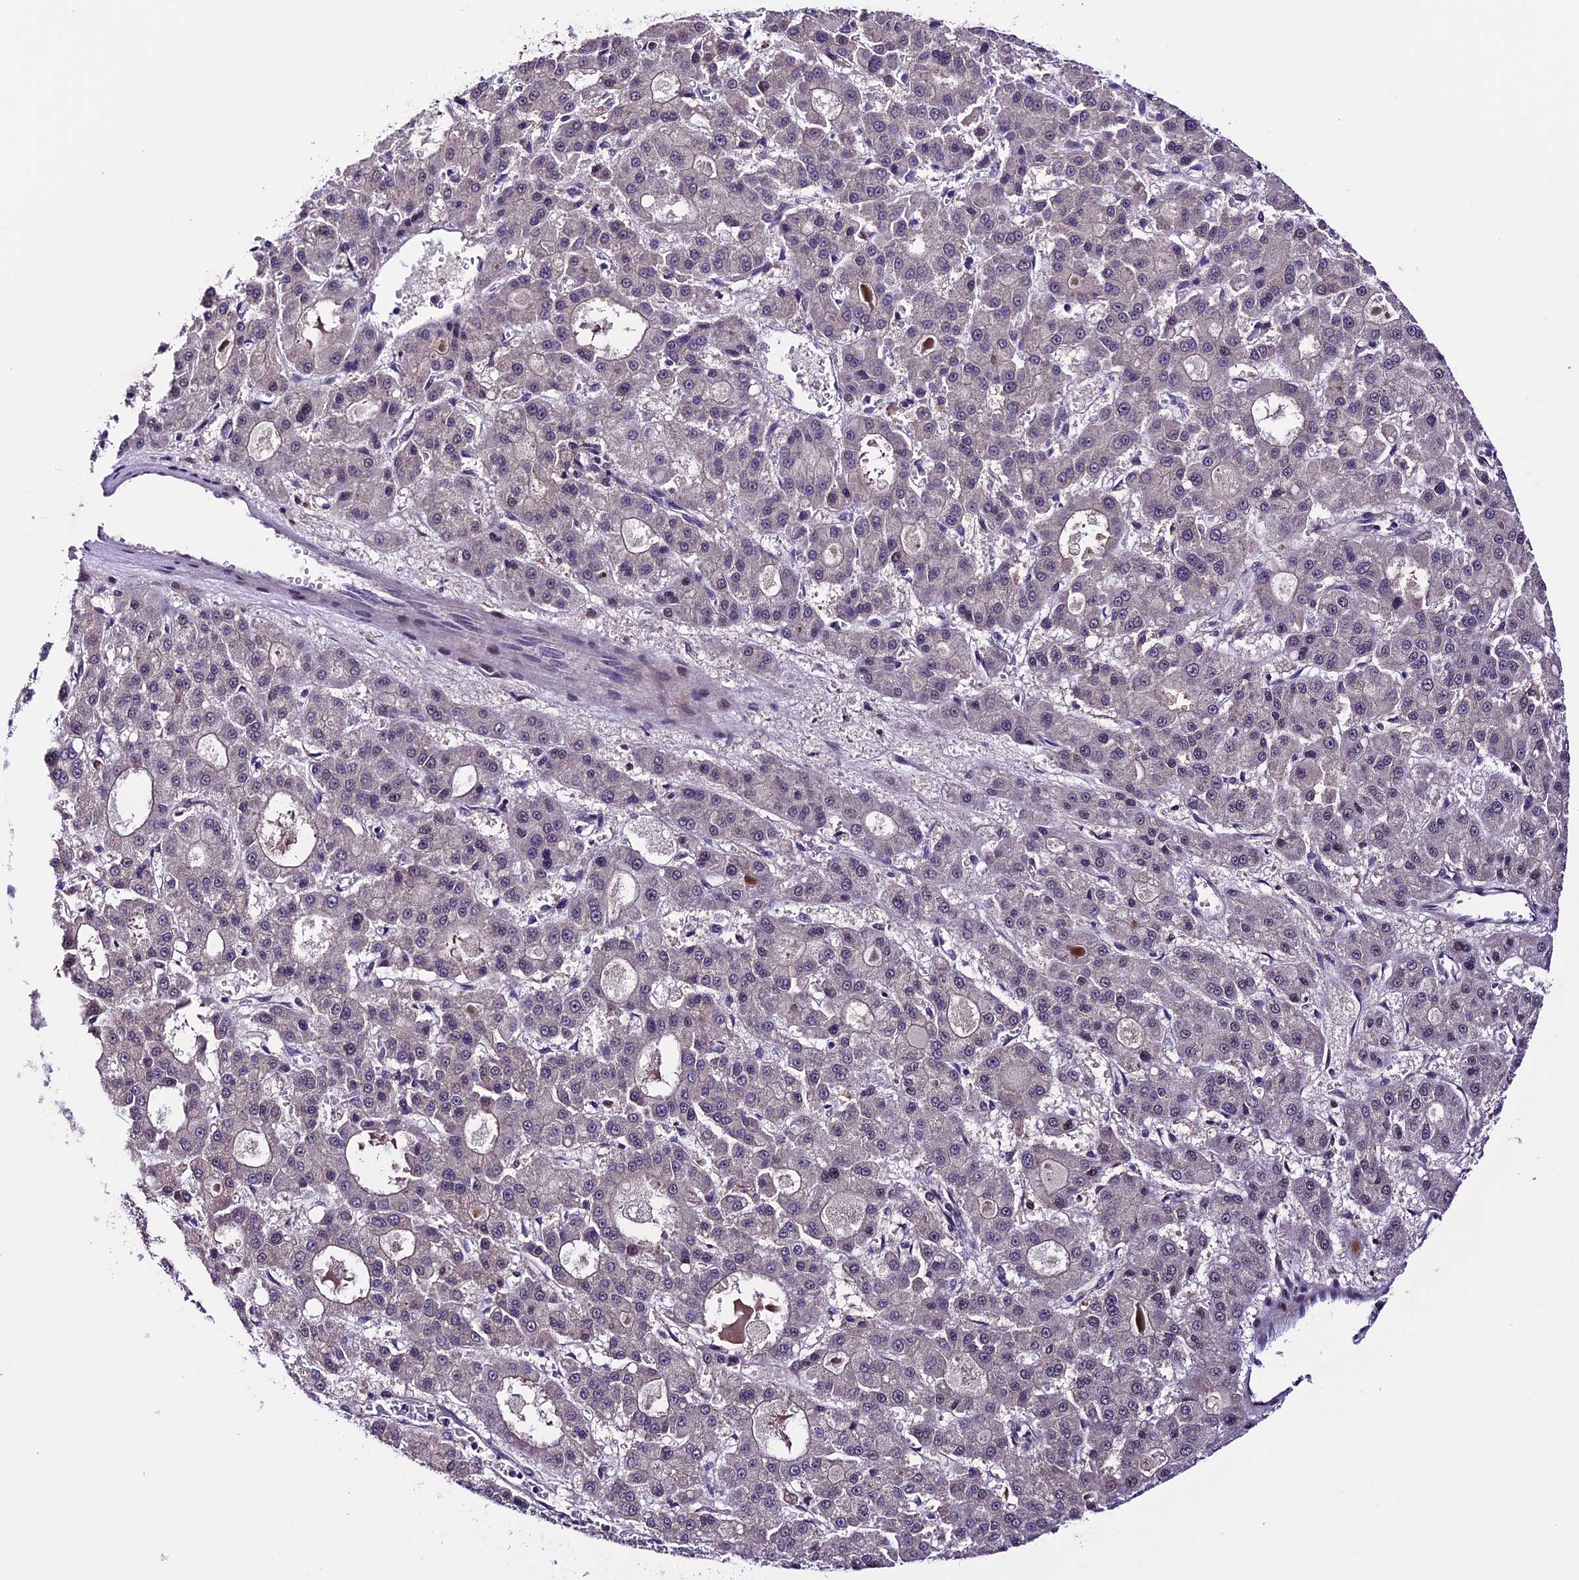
{"staining": {"intensity": "negative", "quantity": "none", "location": "none"}, "tissue": "liver cancer", "cell_type": "Tumor cells", "image_type": "cancer", "snomed": [{"axis": "morphology", "description": "Carcinoma, Hepatocellular, NOS"}, {"axis": "topography", "description": "Liver"}], "caption": "Protein analysis of hepatocellular carcinoma (liver) reveals no significant expression in tumor cells.", "gene": "XKR7", "patient": {"sex": "male", "age": 70}}